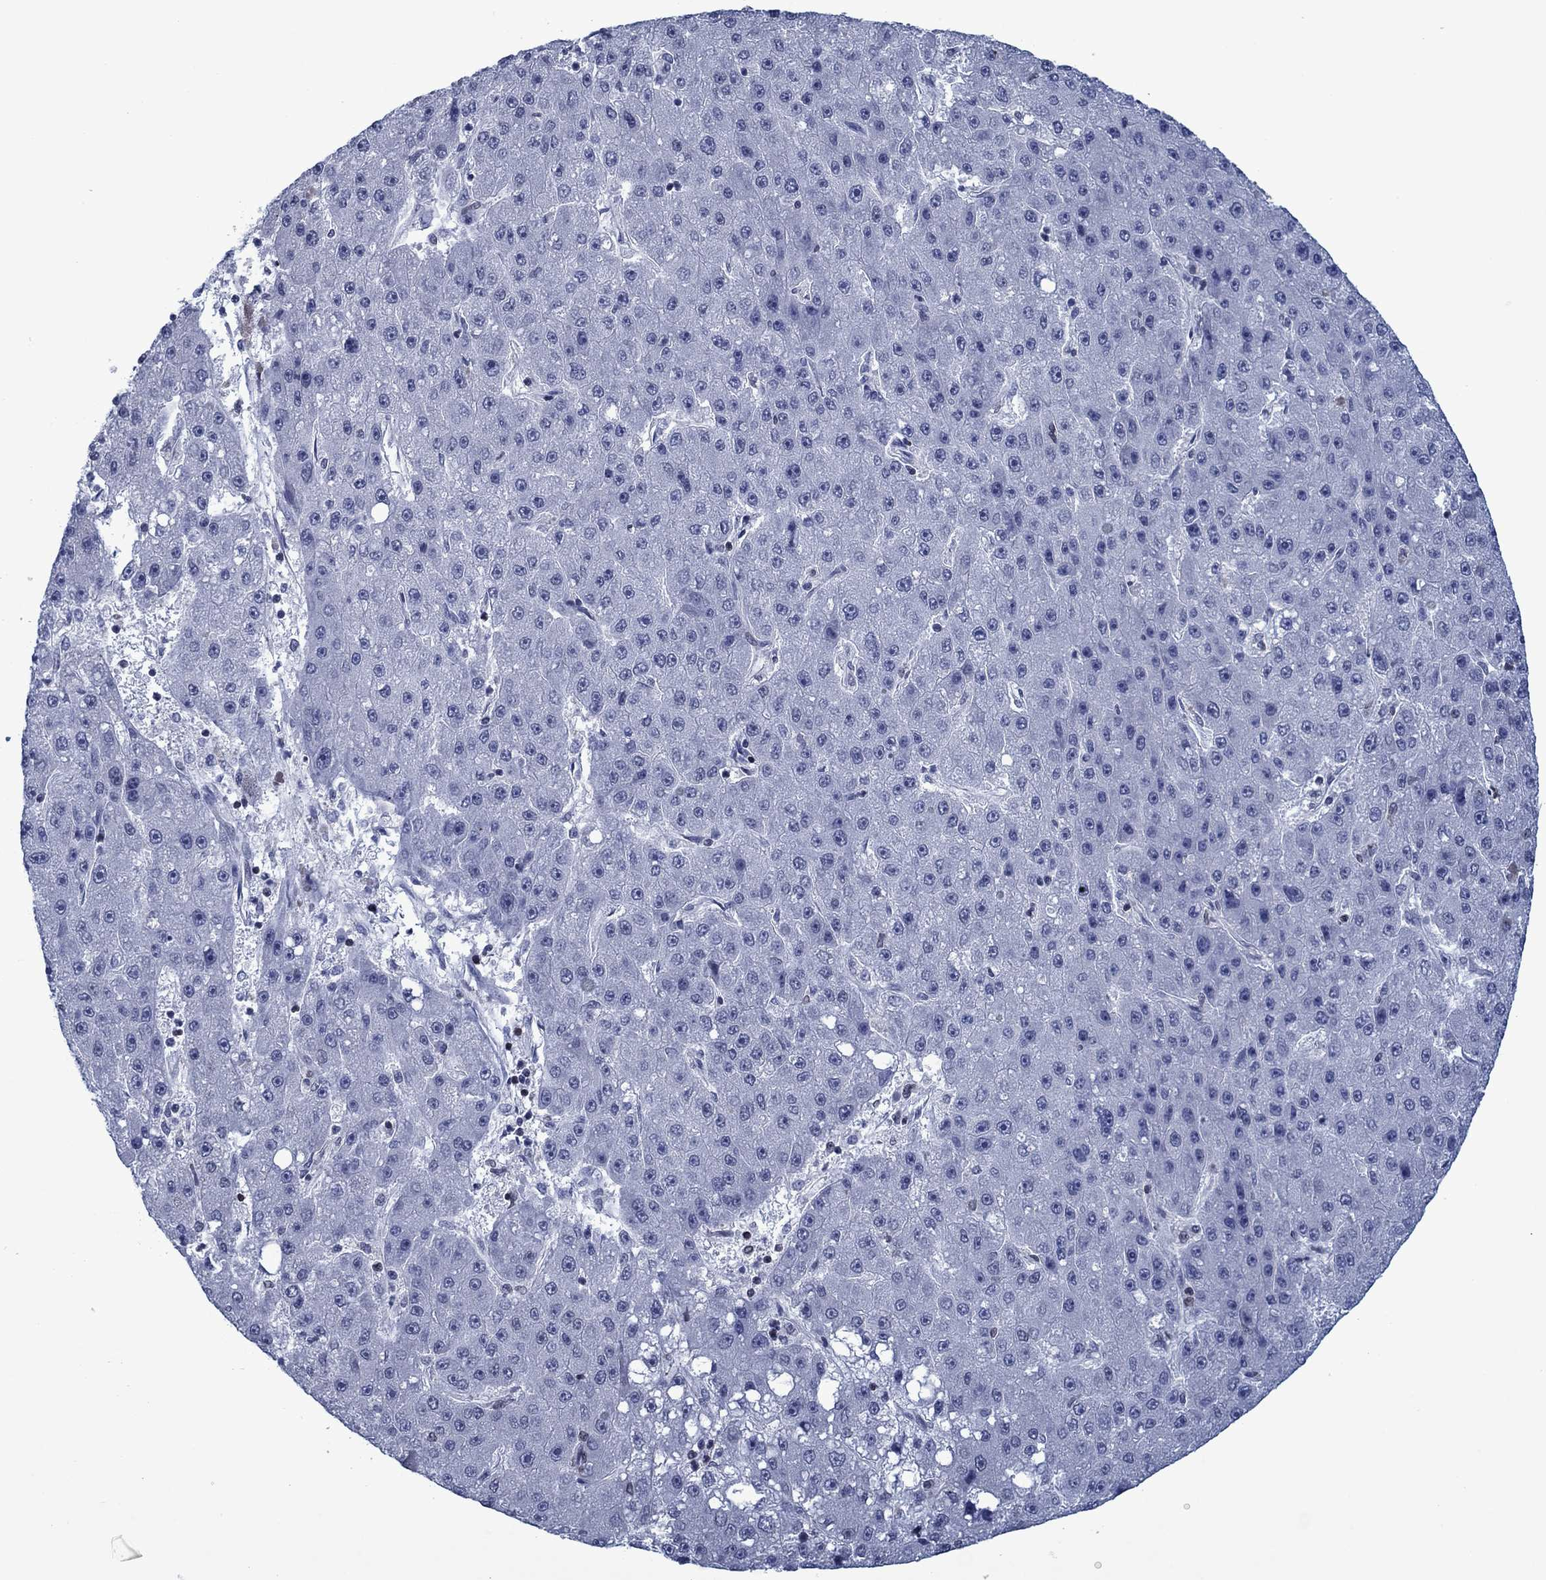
{"staining": {"intensity": "negative", "quantity": "none", "location": "none"}, "tissue": "liver cancer", "cell_type": "Tumor cells", "image_type": "cancer", "snomed": [{"axis": "morphology", "description": "Carcinoma, Hepatocellular, NOS"}, {"axis": "topography", "description": "Liver"}], "caption": "Immunohistochemistry image of hepatocellular carcinoma (liver) stained for a protein (brown), which displays no staining in tumor cells.", "gene": "SLA", "patient": {"sex": "male", "age": 67}}